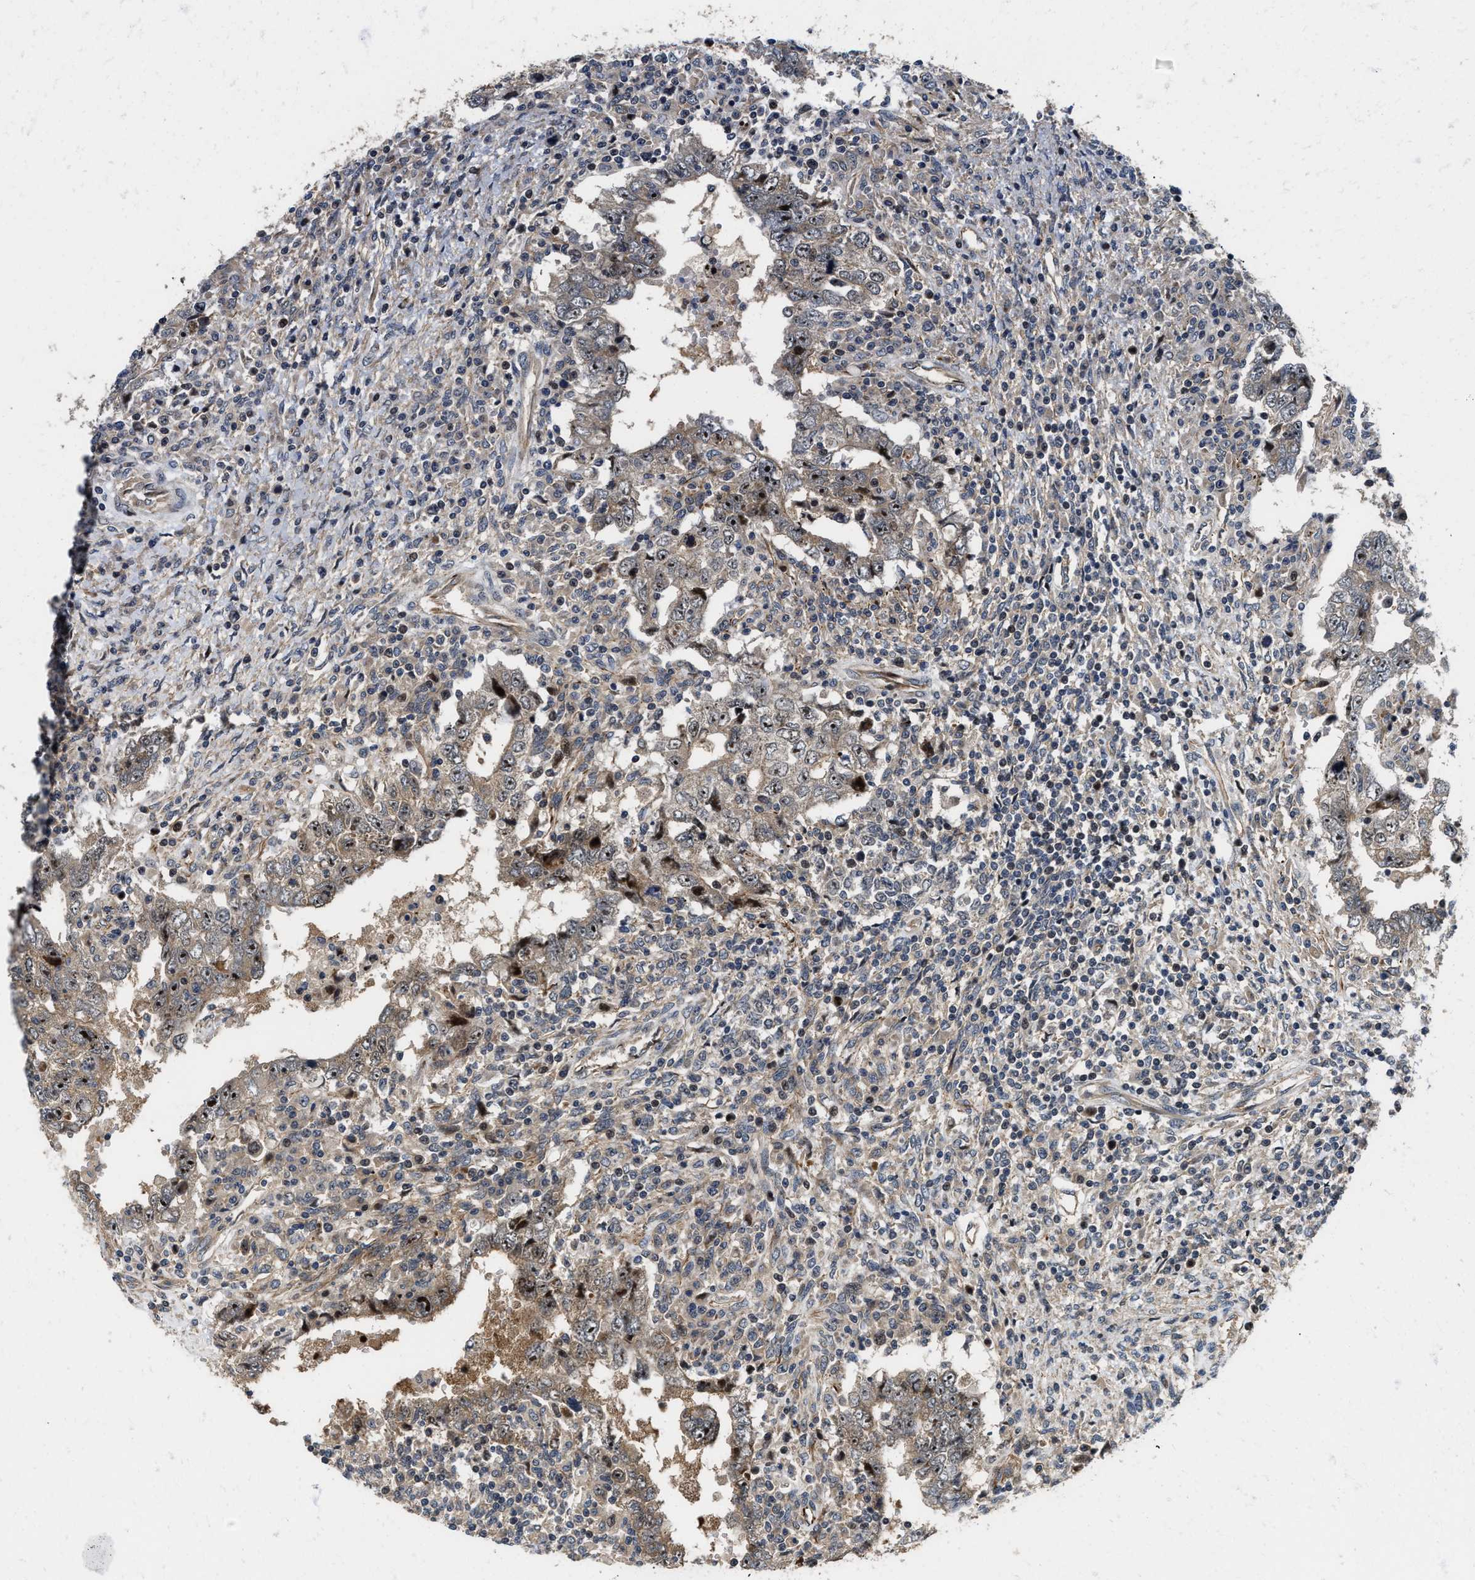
{"staining": {"intensity": "moderate", "quantity": "25%-75%", "location": "cytoplasmic/membranous,nuclear"}, "tissue": "testis cancer", "cell_type": "Tumor cells", "image_type": "cancer", "snomed": [{"axis": "morphology", "description": "Carcinoma, Embryonal, NOS"}, {"axis": "topography", "description": "Testis"}], "caption": "Immunohistochemical staining of human testis cancer demonstrates moderate cytoplasmic/membranous and nuclear protein positivity in approximately 25%-75% of tumor cells. (brown staining indicates protein expression, while blue staining denotes nuclei).", "gene": "ALDH3A2", "patient": {"sex": "male", "age": 26}}